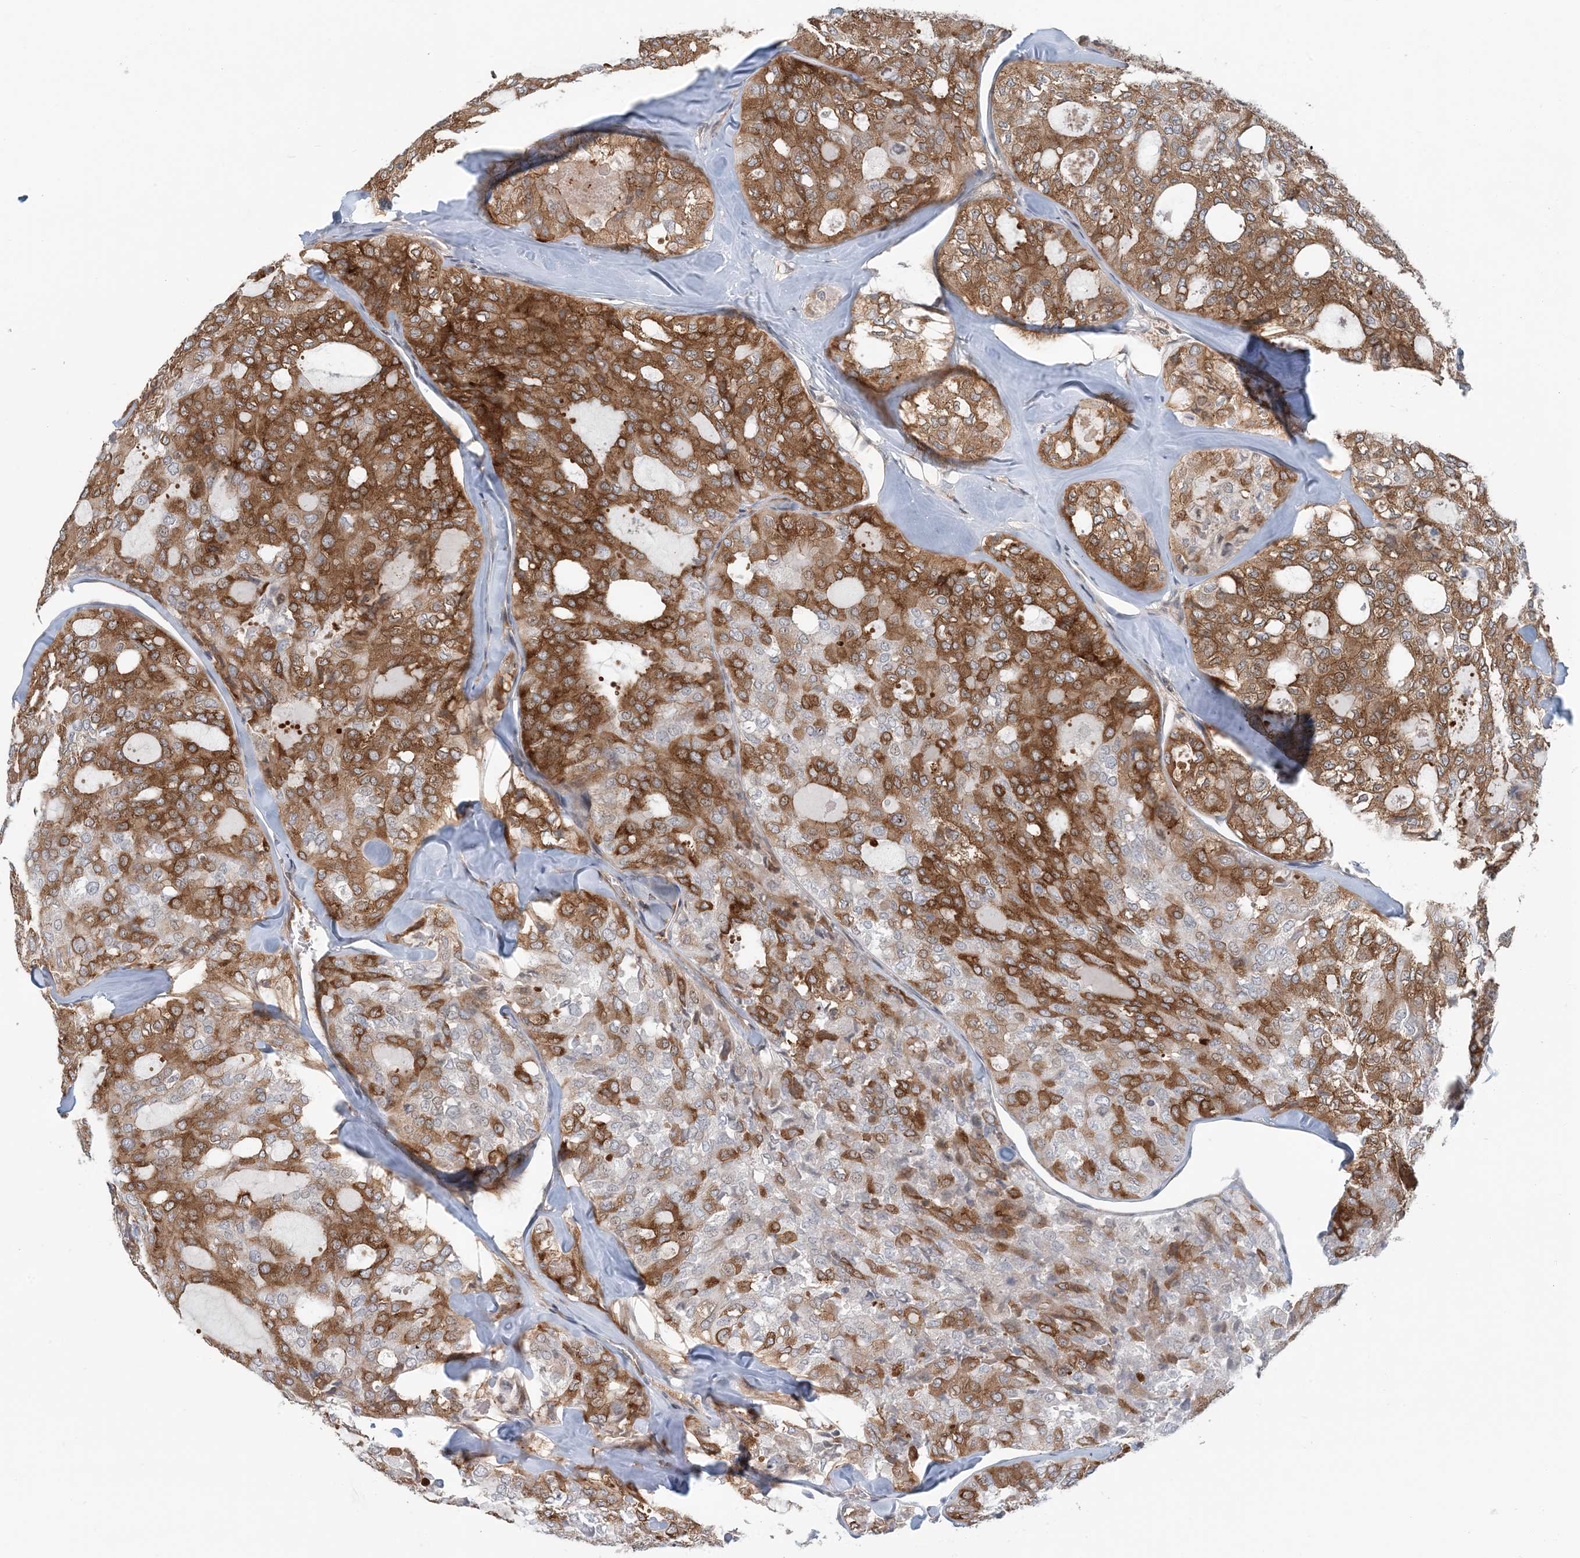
{"staining": {"intensity": "strong", "quantity": ">75%", "location": "cytoplasmic/membranous"}, "tissue": "thyroid cancer", "cell_type": "Tumor cells", "image_type": "cancer", "snomed": [{"axis": "morphology", "description": "Follicular adenoma carcinoma, NOS"}, {"axis": "topography", "description": "Thyroid gland"}], "caption": "Immunohistochemistry (IHC) of thyroid cancer (follicular adenoma carcinoma) displays high levels of strong cytoplasmic/membranous expression in about >75% of tumor cells.", "gene": "ATP13A2", "patient": {"sex": "male", "age": 75}}